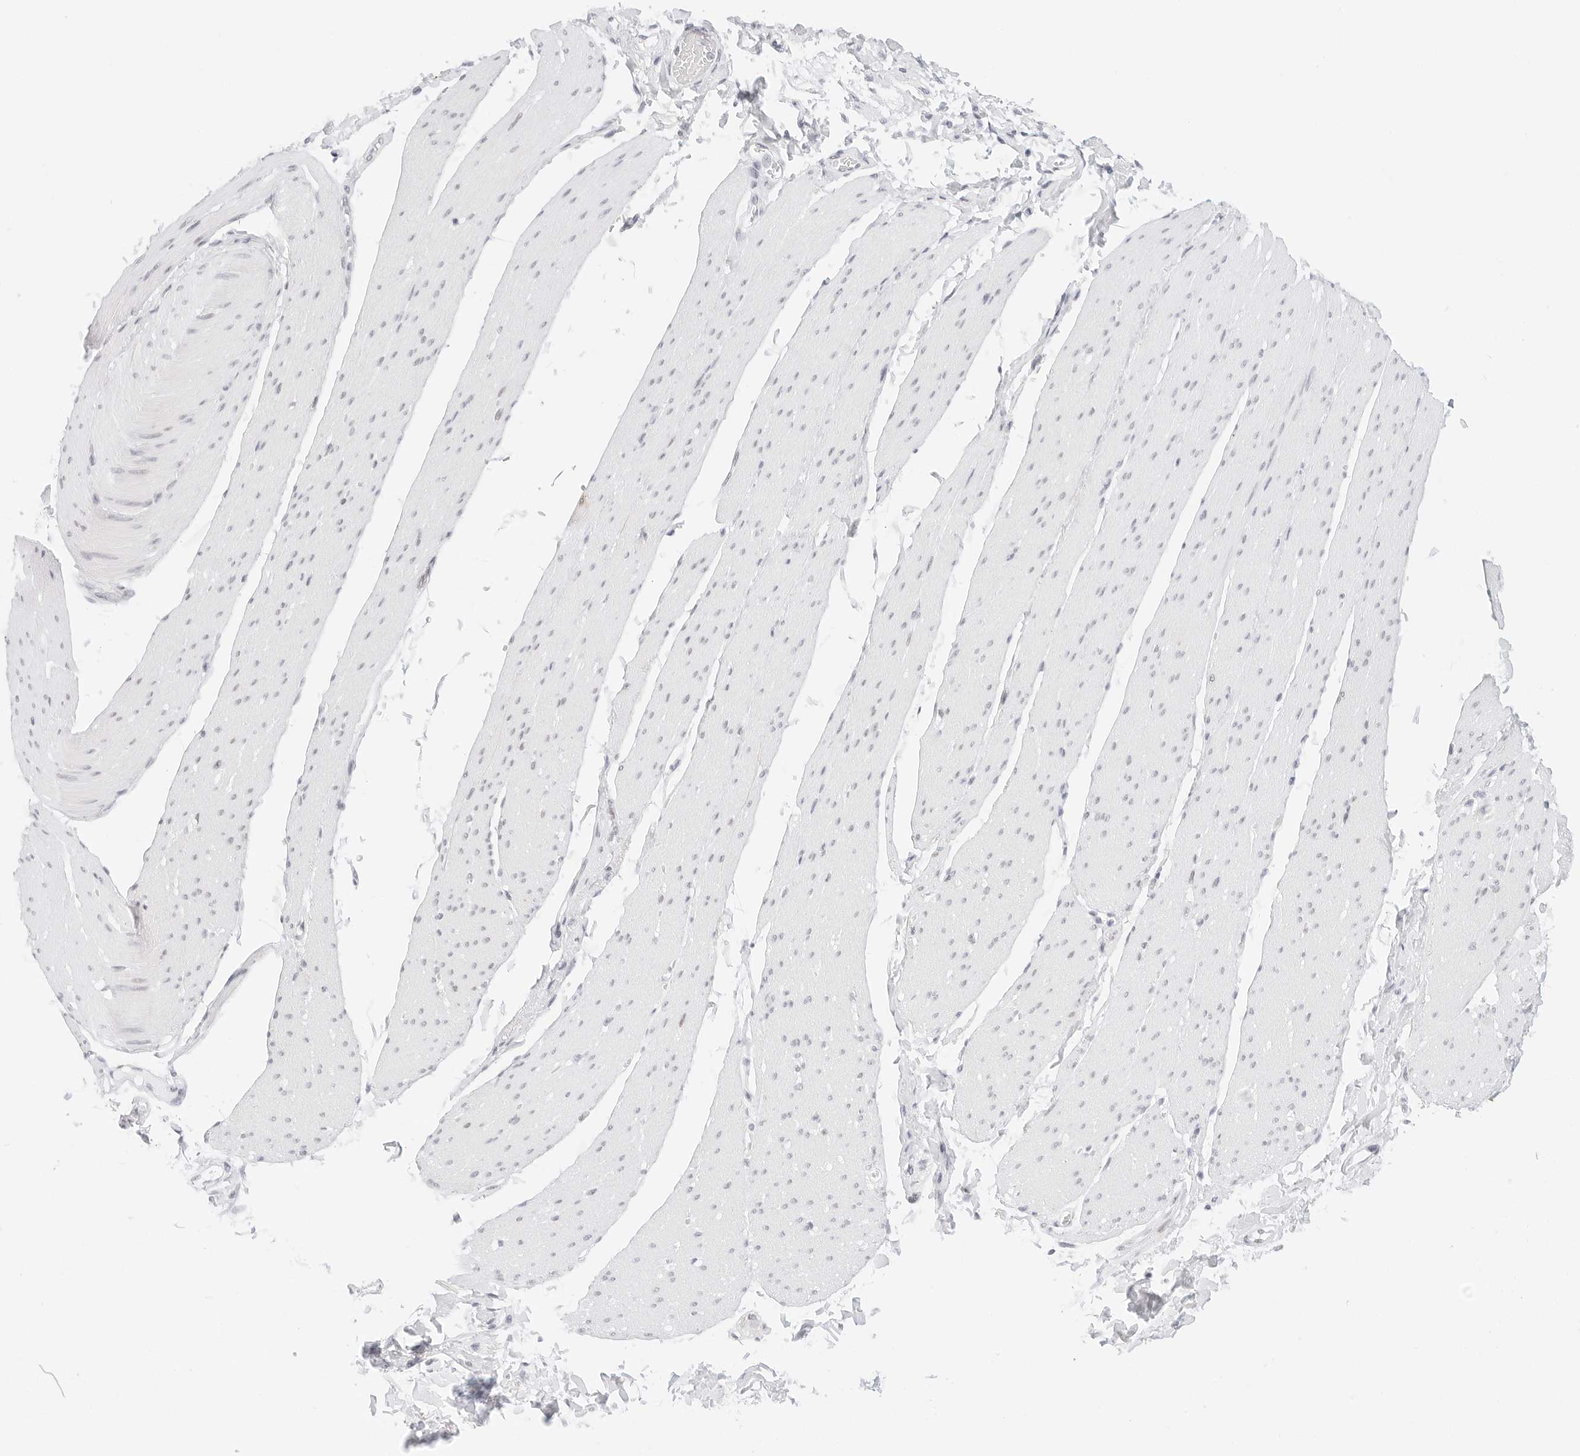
{"staining": {"intensity": "negative", "quantity": "none", "location": "none"}, "tissue": "smooth muscle", "cell_type": "Smooth muscle cells", "image_type": "normal", "snomed": [{"axis": "morphology", "description": "Normal tissue, NOS"}, {"axis": "topography", "description": "Smooth muscle"}, {"axis": "topography", "description": "Small intestine"}], "caption": "A high-resolution histopathology image shows immunohistochemistry (IHC) staining of benign smooth muscle, which shows no significant positivity in smooth muscle cells.", "gene": "CDH1", "patient": {"sex": "female", "age": 84}}